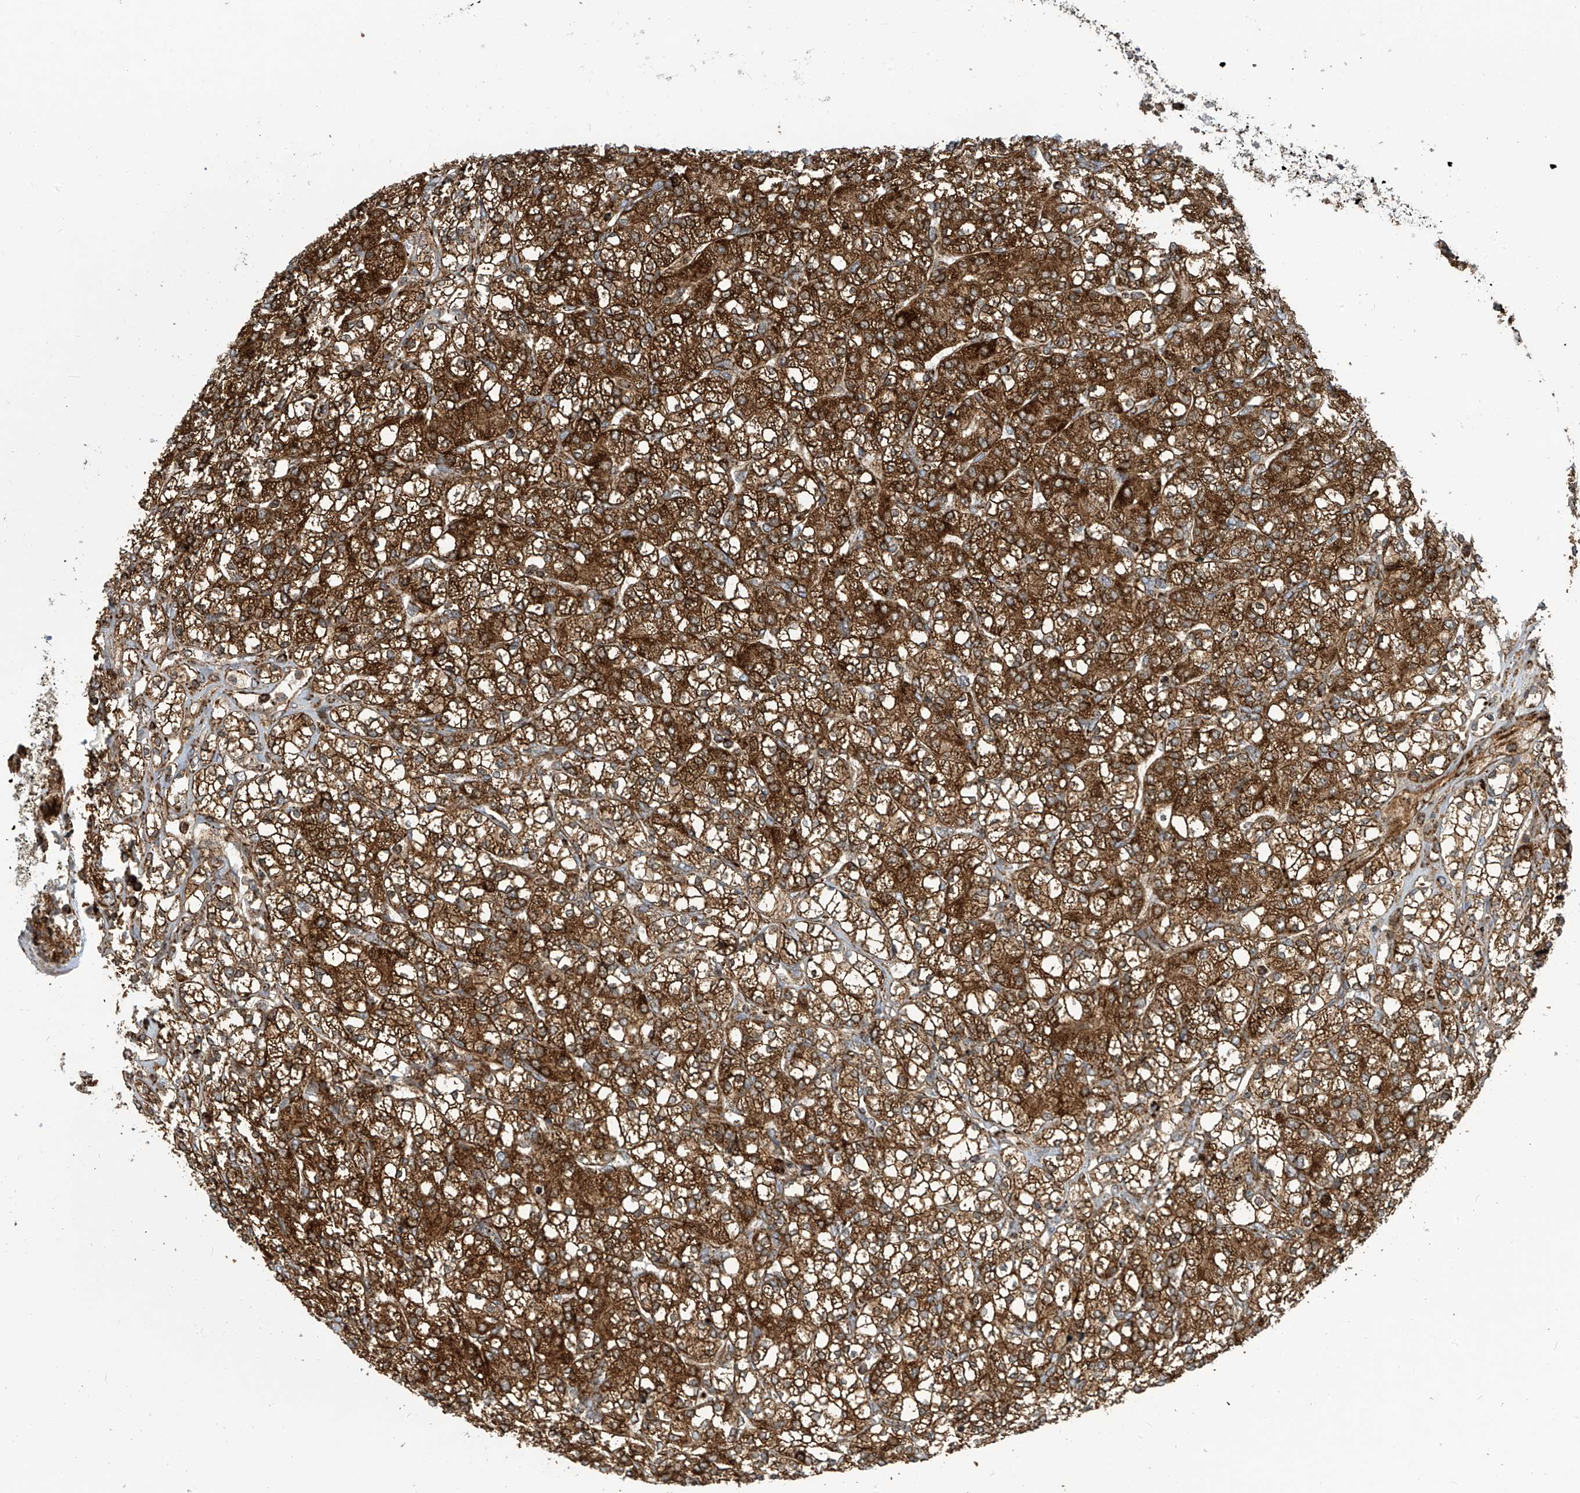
{"staining": {"intensity": "strong", "quantity": ">75%", "location": "cytoplasmic/membranous"}, "tissue": "renal cancer", "cell_type": "Tumor cells", "image_type": "cancer", "snomed": [{"axis": "morphology", "description": "Adenocarcinoma, NOS"}, {"axis": "topography", "description": "Kidney"}], "caption": "This micrograph shows immunohistochemistry (IHC) staining of adenocarcinoma (renal), with high strong cytoplasmic/membranous positivity in about >75% of tumor cells.", "gene": "COX10", "patient": {"sex": "male", "age": 77}}